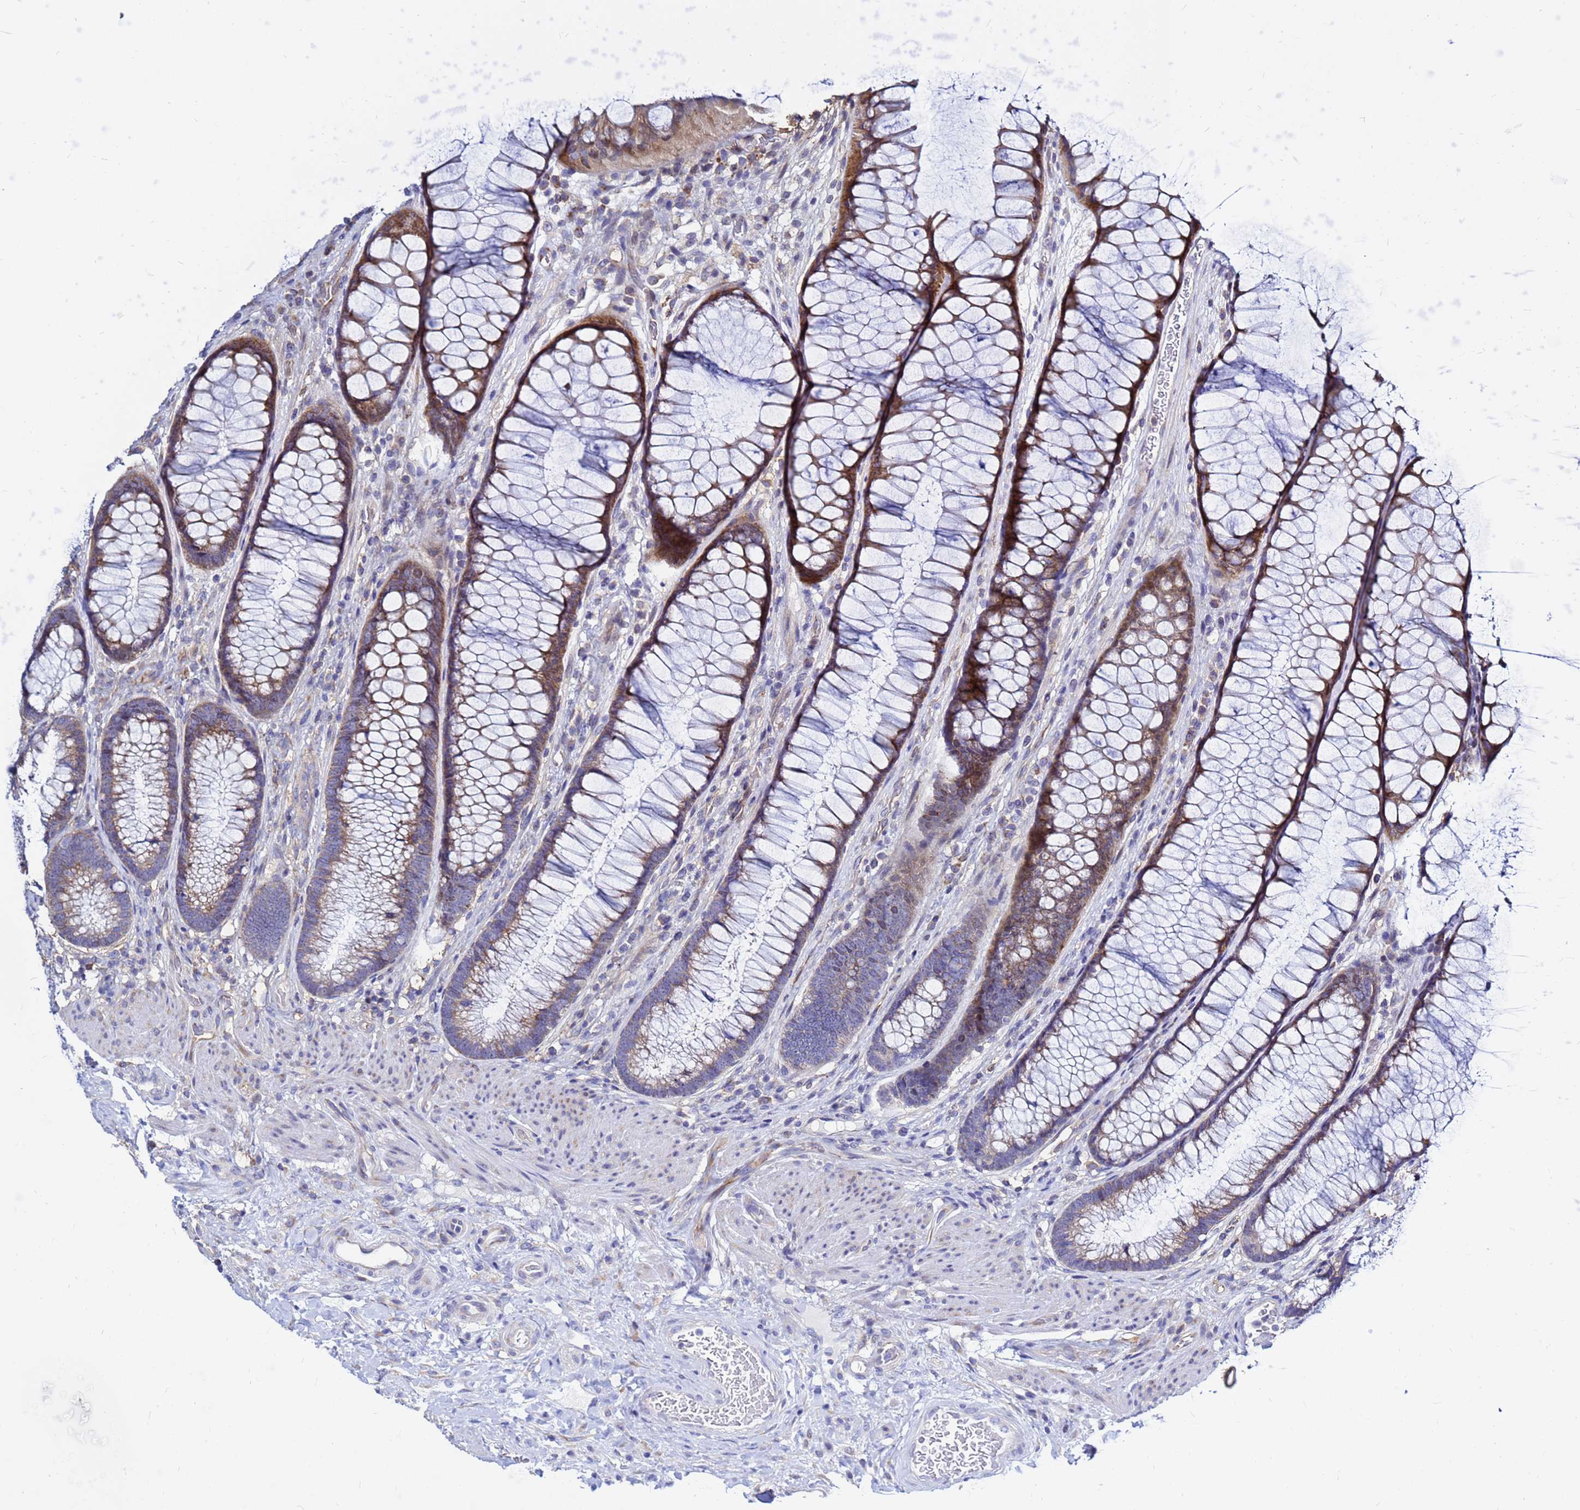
{"staining": {"intensity": "negative", "quantity": "none", "location": "none"}, "tissue": "colon", "cell_type": "Endothelial cells", "image_type": "normal", "snomed": [{"axis": "morphology", "description": "Normal tissue, NOS"}, {"axis": "topography", "description": "Colon"}], "caption": "The histopathology image reveals no staining of endothelial cells in normal colon. The staining was performed using DAB to visualize the protein expression in brown, while the nuclei were stained in blue with hematoxylin (Magnification: 20x).", "gene": "MOB2", "patient": {"sex": "female", "age": 82}}